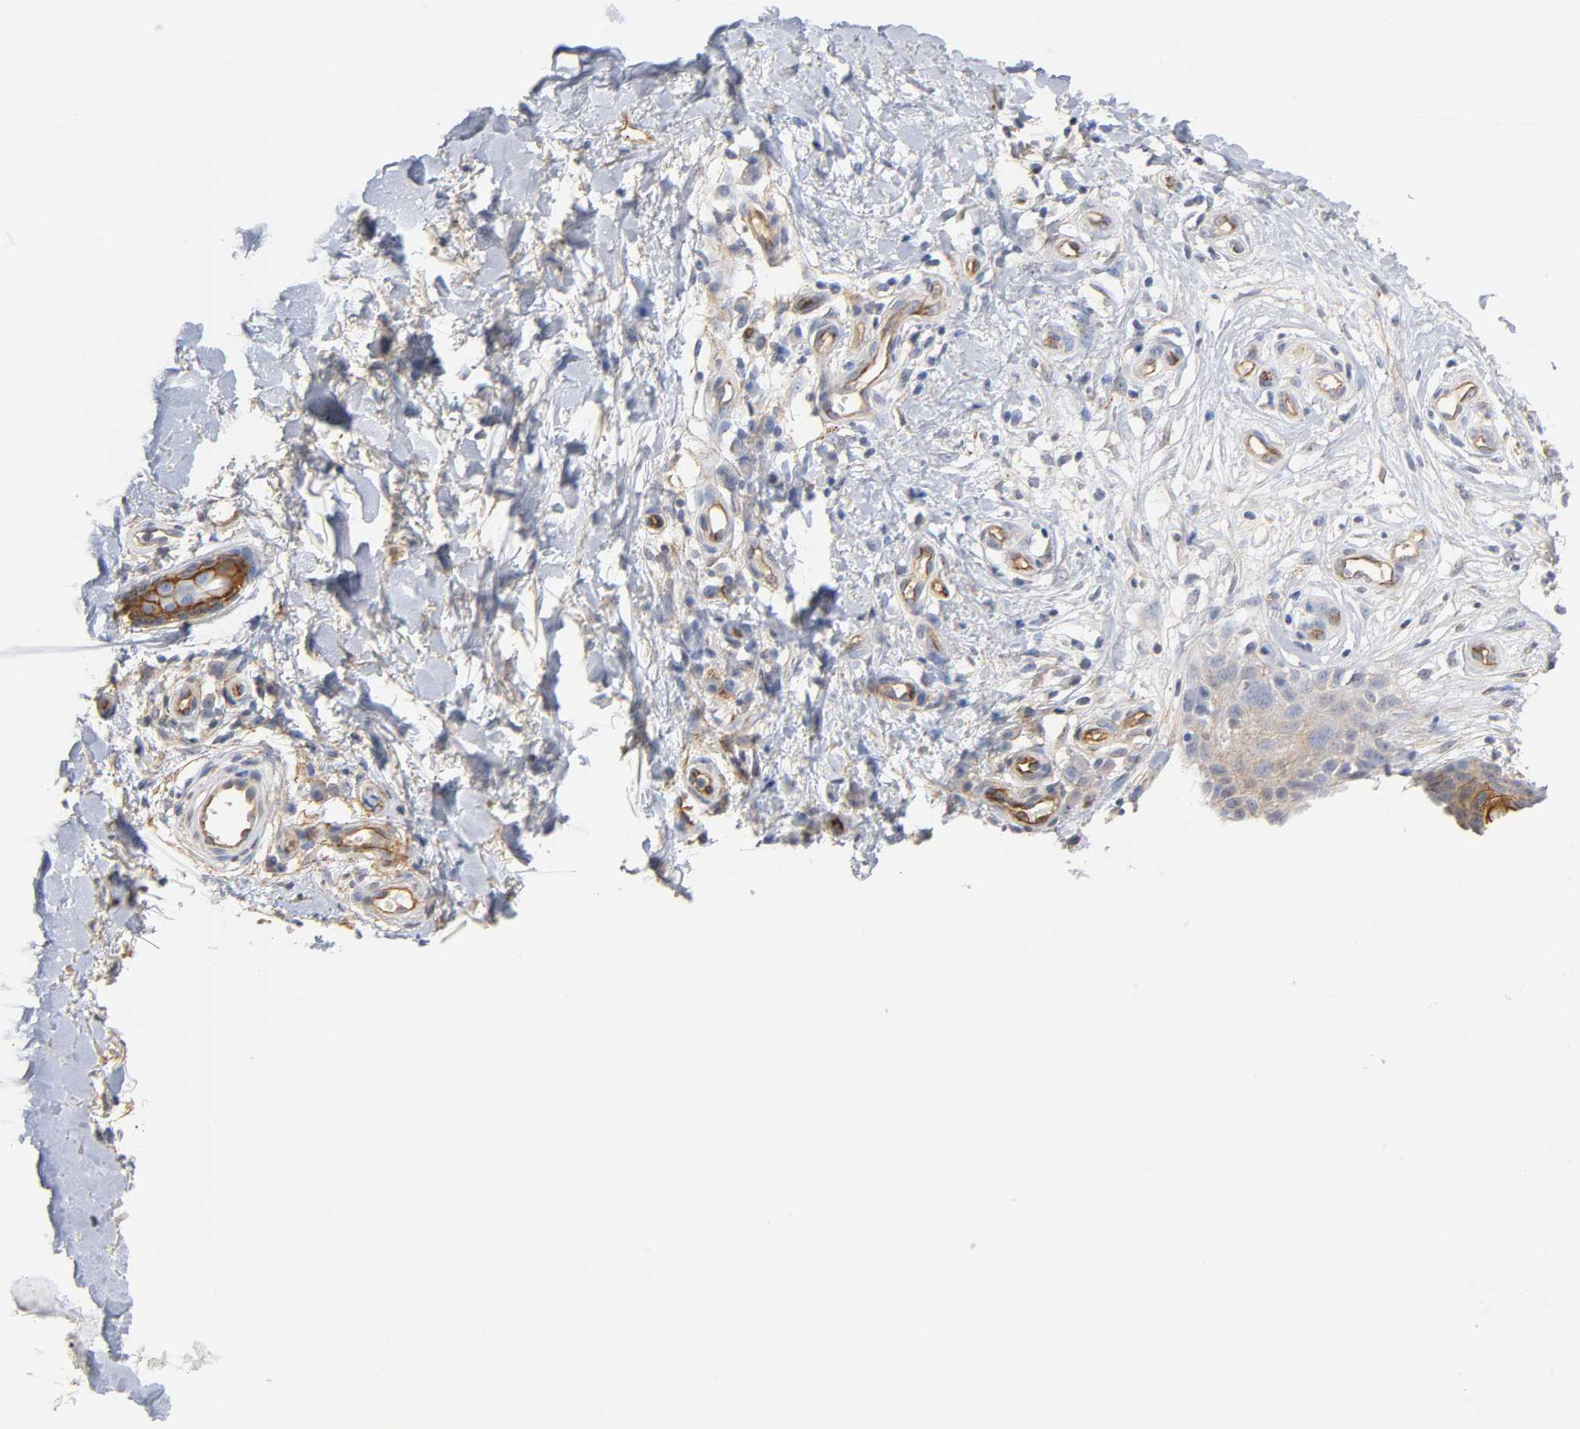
{"staining": {"intensity": "weak", "quantity": "25%-75%", "location": "cytoplasmic/membranous"}, "tissue": "skin cancer", "cell_type": "Tumor cells", "image_type": "cancer", "snomed": [{"axis": "morphology", "description": "Squamous cell carcinoma, NOS"}, {"axis": "topography", "description": "Skin"}], "caption": "Human squamous cell carcinoma (skin) stained for a protein (brown) demonstrates weak cytoplasmic/membranous positive staining in approximately 25%-75% of tumor cells.", "gene": "SPTAN1", "patient": {"sex": "female", "age": 42}}